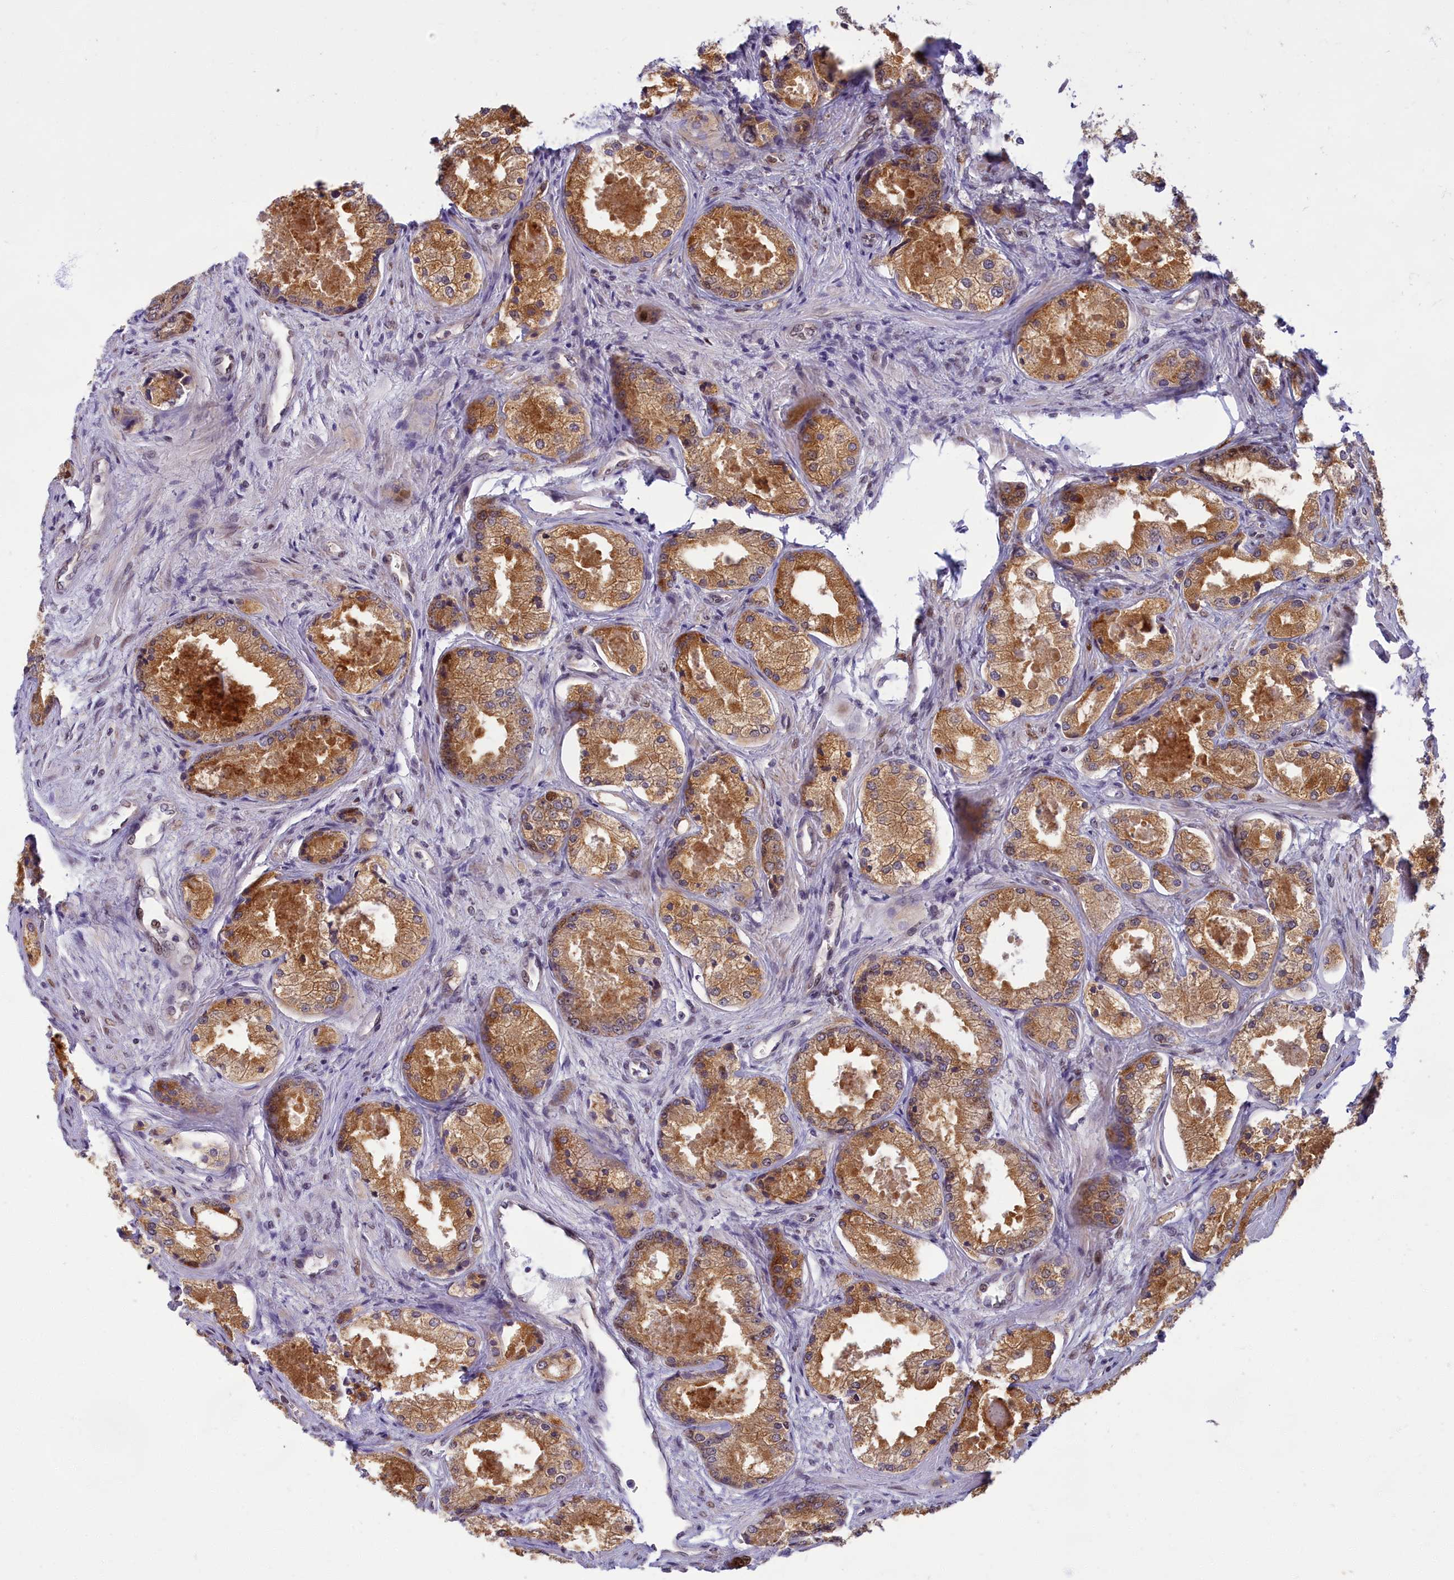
{"staining": {"intensity": "moderate", "quantity": ">75%", "location": "cytoplasmic/membranous"}, "tissue": "prostate cancer", "cell_type": "Tumor cells", "image_type": "cancer", "snomed": [{"axis": "morphology", "description": "Adenocarcinoma, Low grade"}, {"axis": "topography", "description": "Prostate"}], "caption": "Tumor cells reveal moderate cytoplasmic/membranous expression in approximately >75% of cells in prostate cancer. (brown staining indicates protein expression, while blue staining denotes nuclei).", "gene": "EARS2", "patient": {"sex": "male", "age": 68}}